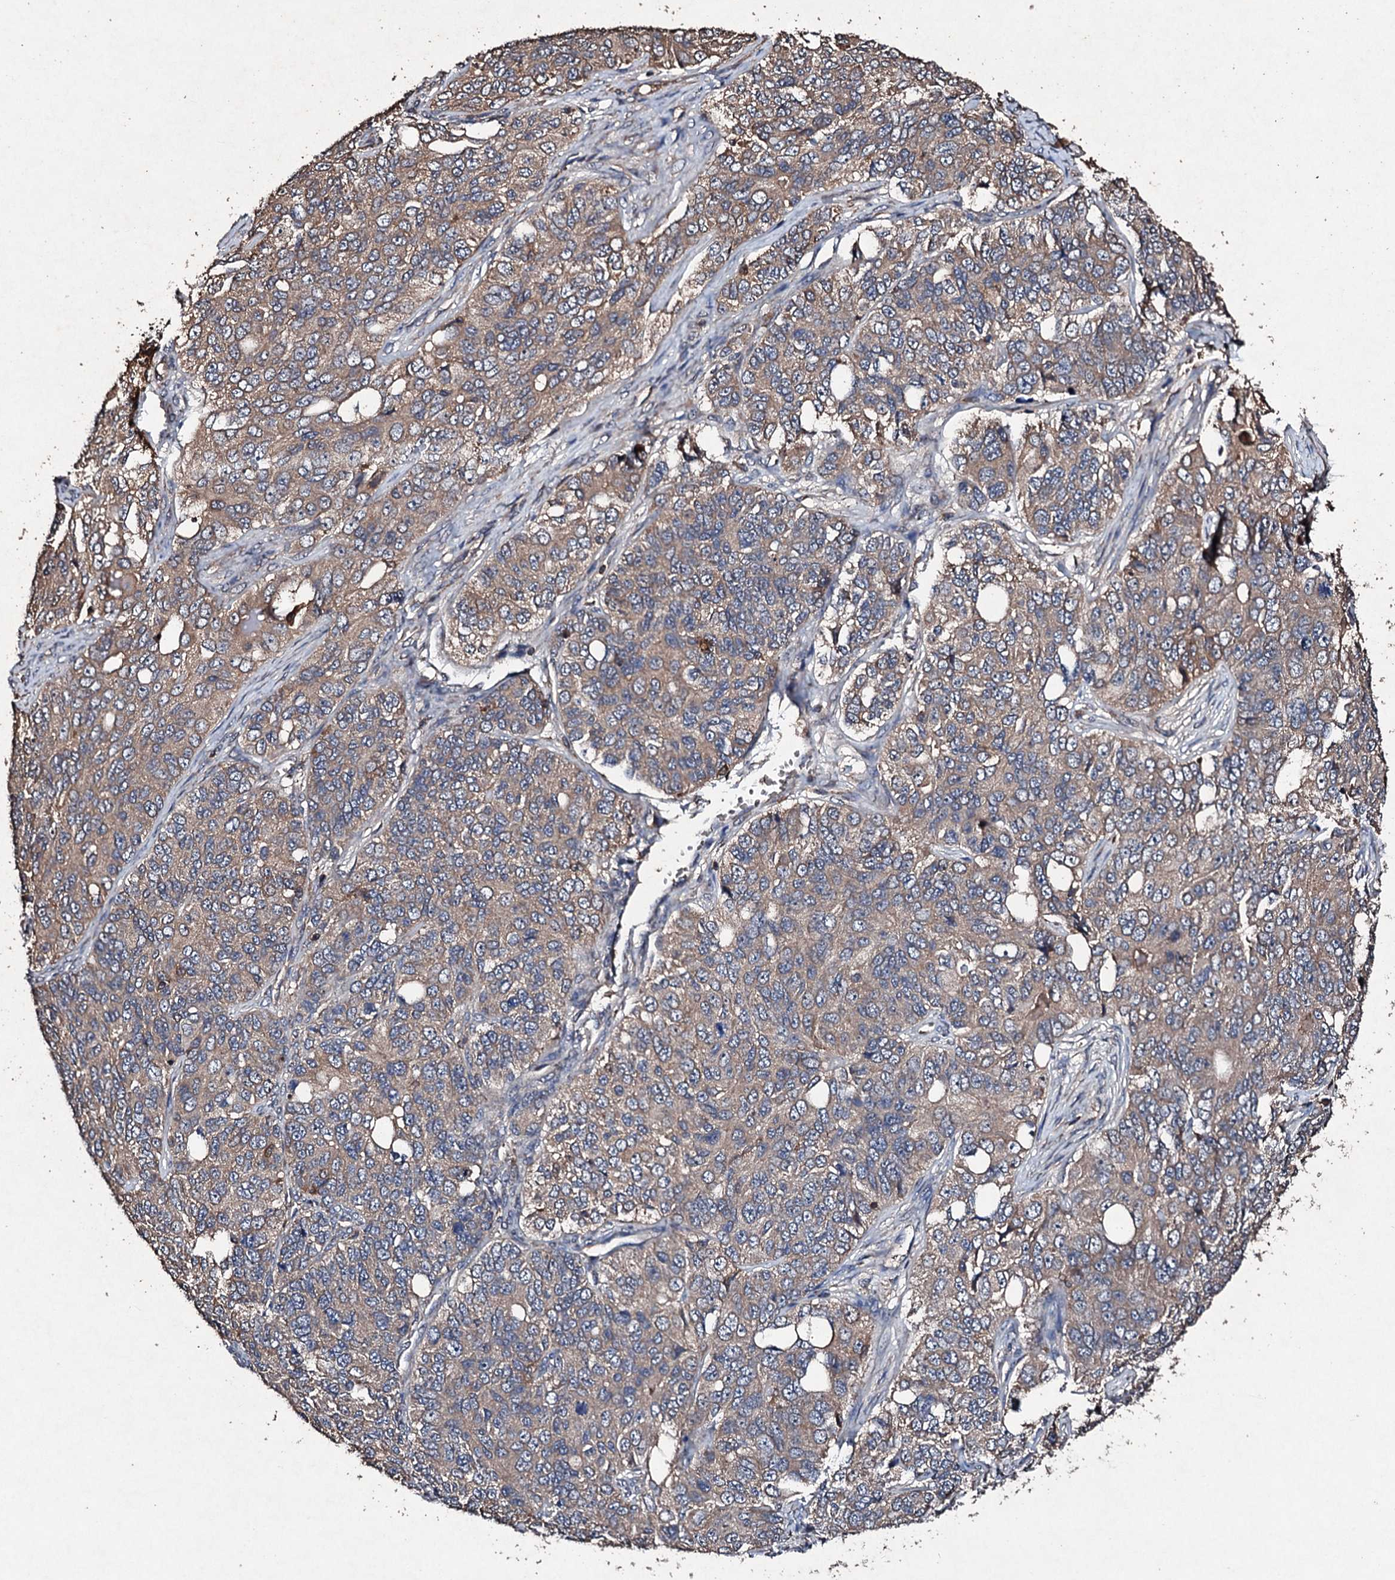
{"staining": {"intensity": "moderate", "quantity": ">75%", "location": "cytoplasmic/membranous"}, "tissue": "ovarian cancer", "cell_type": "Tumor cells", "image_type": "cancer", "snomed": [{"axis": "morphology", "description": "Carcinoma, endometroid"}, {"axis": "topography", "description": "Ovary"}], "caption": "This is a histology image of immunohistochemistry staining of endometroid carcinoma (ovarian), which shows moderate expression in the cytoplasmic/membranous of tumor cells.", "gene": "KERA", "patient": {"sex": "female", "age": 51}}